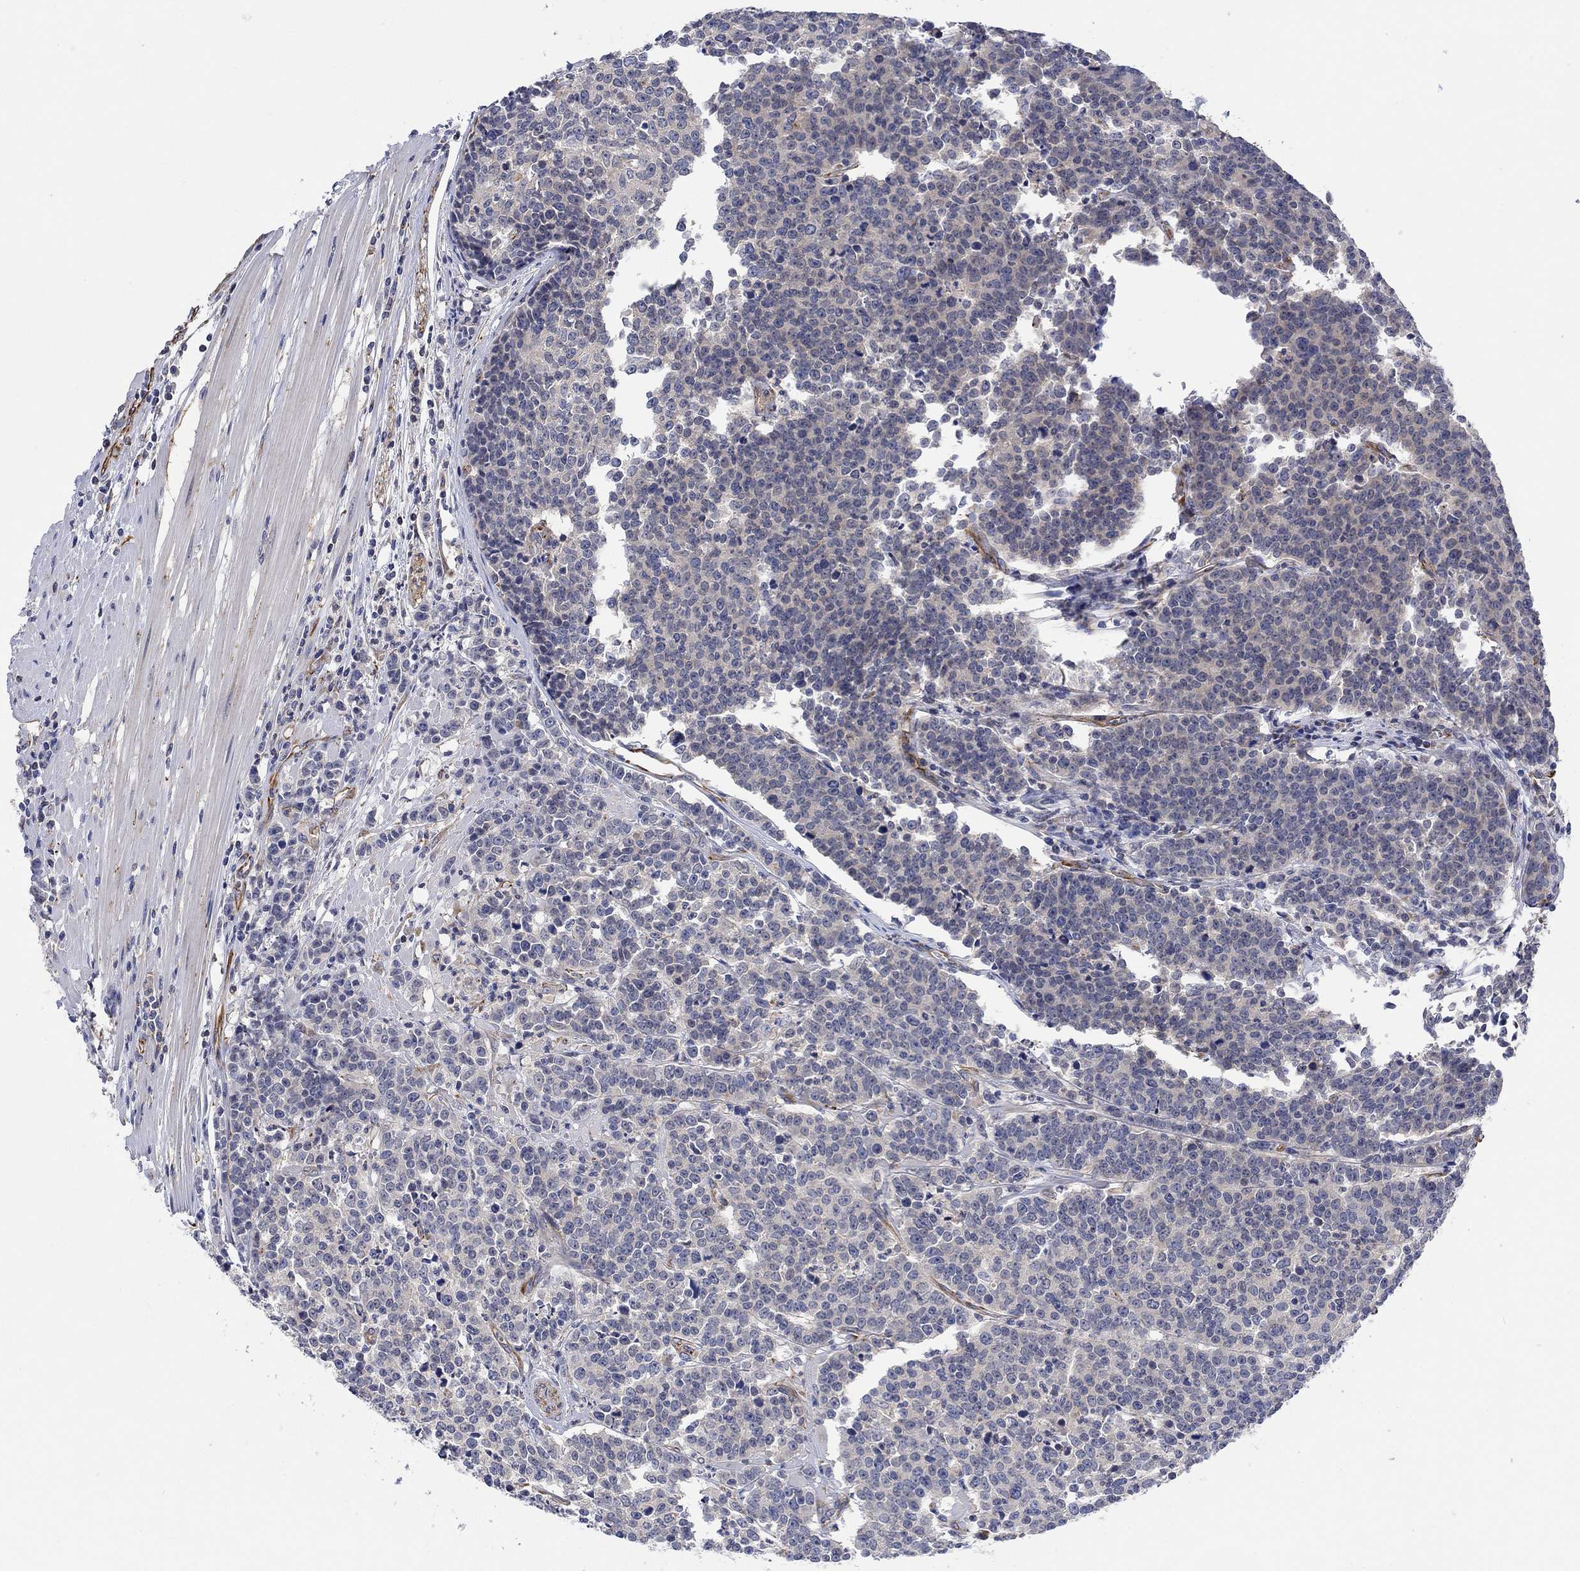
{"staining": {"intensity": "negative", "quantity": "none", "location": "none"}, "tissue": "prostate cancer", "cell_type": "Tumor cells", "image_type": "cancer", "snomed": [{"axis": "morphology", "description": "Adenocarcinoma, NOS"}, {"axis": "topography", "description": "Prostate"}], "caption": "Tumor cells show no significant protein expression in prostate cancer.", "gene": "CAMK1D", "patient": {"sex": "male", "age": 67}}